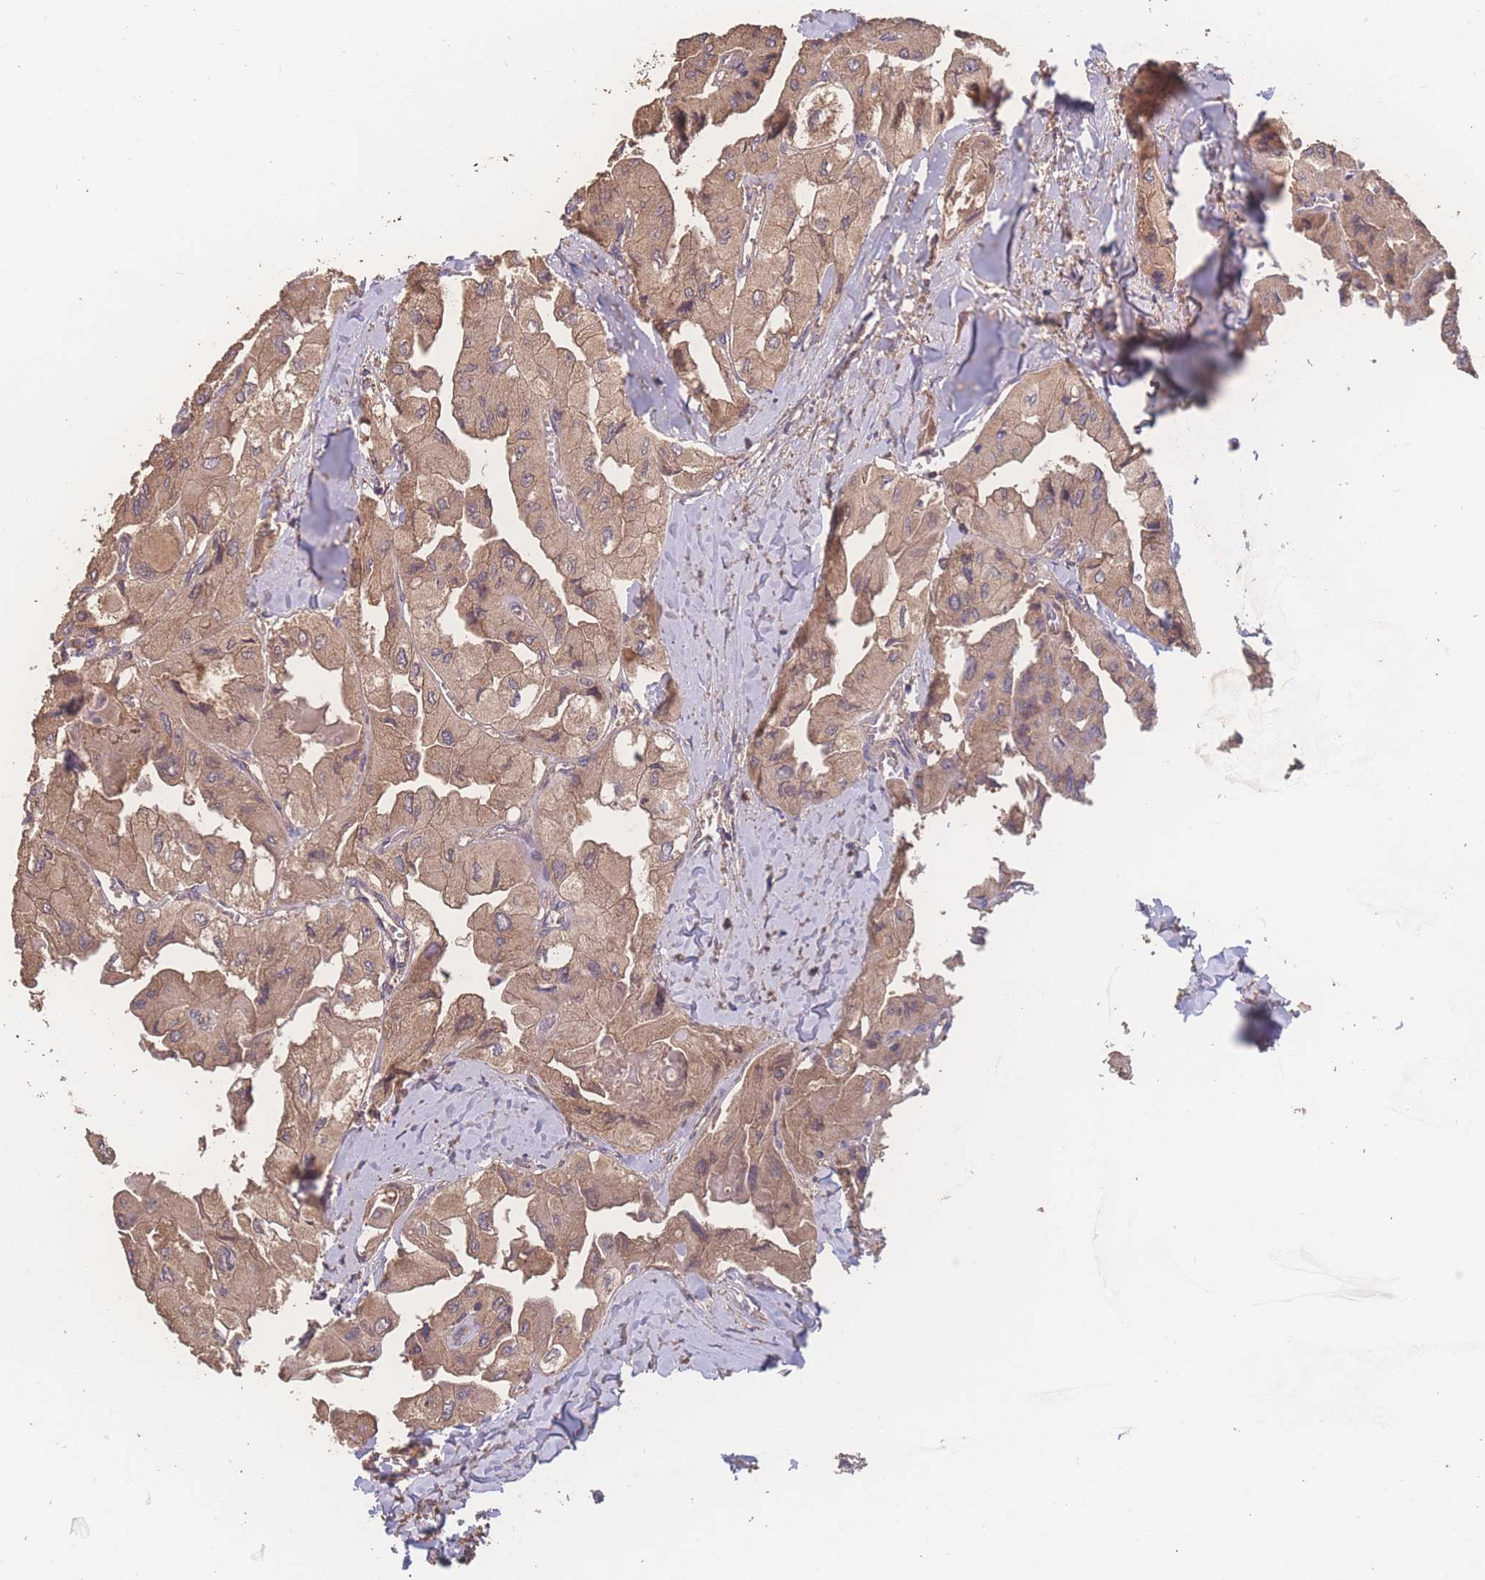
{"staining": {"intensity": "moderate", "quantity": ">75%", "location": "cytoplasmic/membranous"}, "tissue": "thyroid cancer", "cell_type": "Tumor cells", "image_type": "cancer", "snomed": [{"axis": "morphology", "description": "Normal tissue, NOS"}, {"axis": "morphology", "description": "Papillary adenocarcinoma, NOS"}, {"axis": "topography", "description": "Thyroid gland"}], "caption": "Thyroid cancer (papillary adenocarcinoma) tissue exhibits moderate cytoplasmic/membranous staining in about >75% of tumor cells (Brightfield microscopy of DAB IHC at high magnification).", "gene": "ATXN10", "patient": {"sex": "female", "age": 59}}